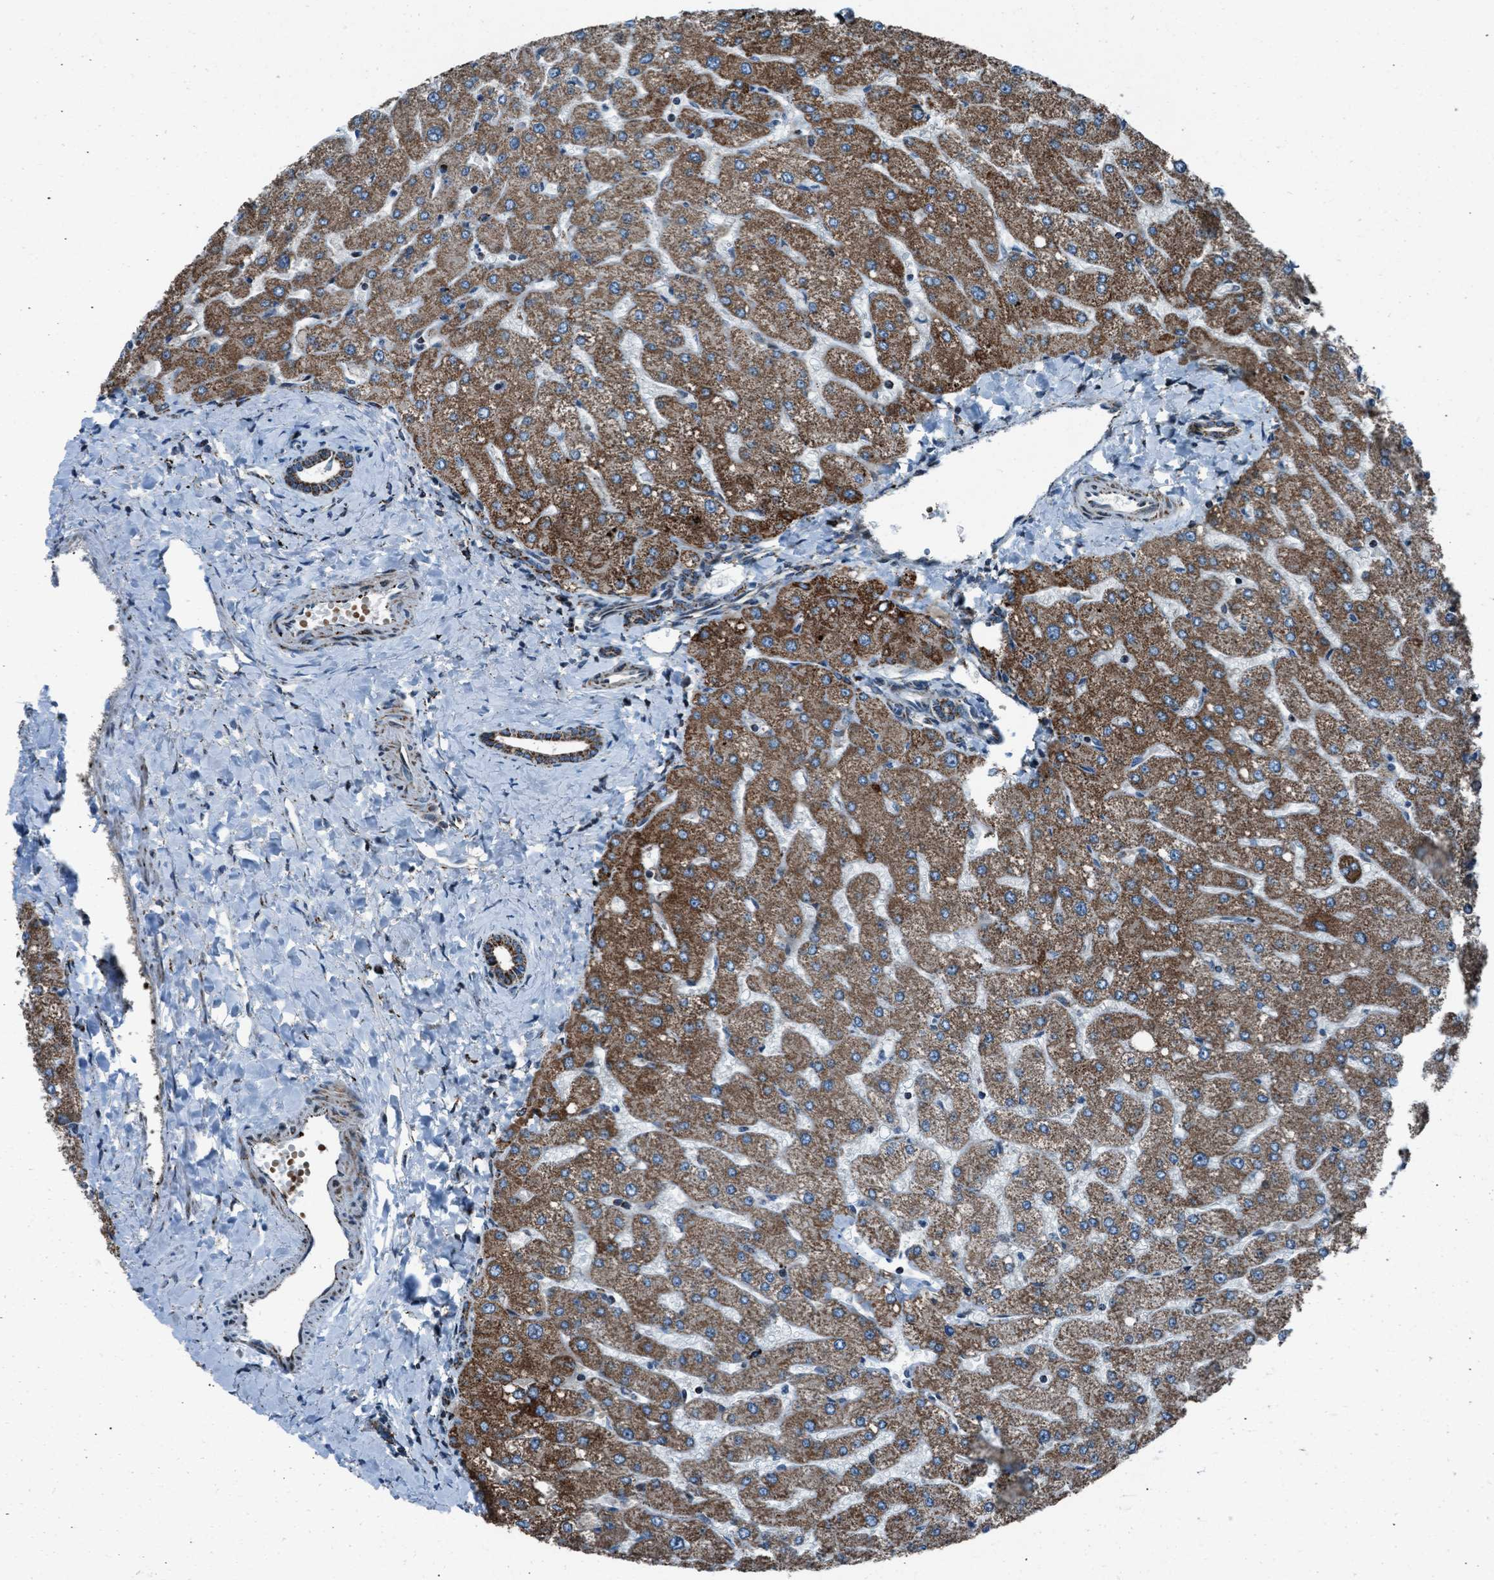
{"staining": {"intensity": "moderate", "quantity": ">75%", "location": "cytoplasmic/membranous"}, "tissue": "liver", "cell_type": "Cholangiocytes", "image_type": "normal", "snomed": [{"axis": "morphology", "description": "Normal tissue, NOS"}, {"axis": "topography", "description": "Liver"}], "caption": "Liver stained with immunohistochemistry (IHC) exhibits moderate cytoplasmic/membranous staining in approximately >75% of cholangiocytes. (DAB IHC with brightfield microscopy, high magnification).", "gene": "MORC3", "patient": {"sex": "male", "age": 55}}